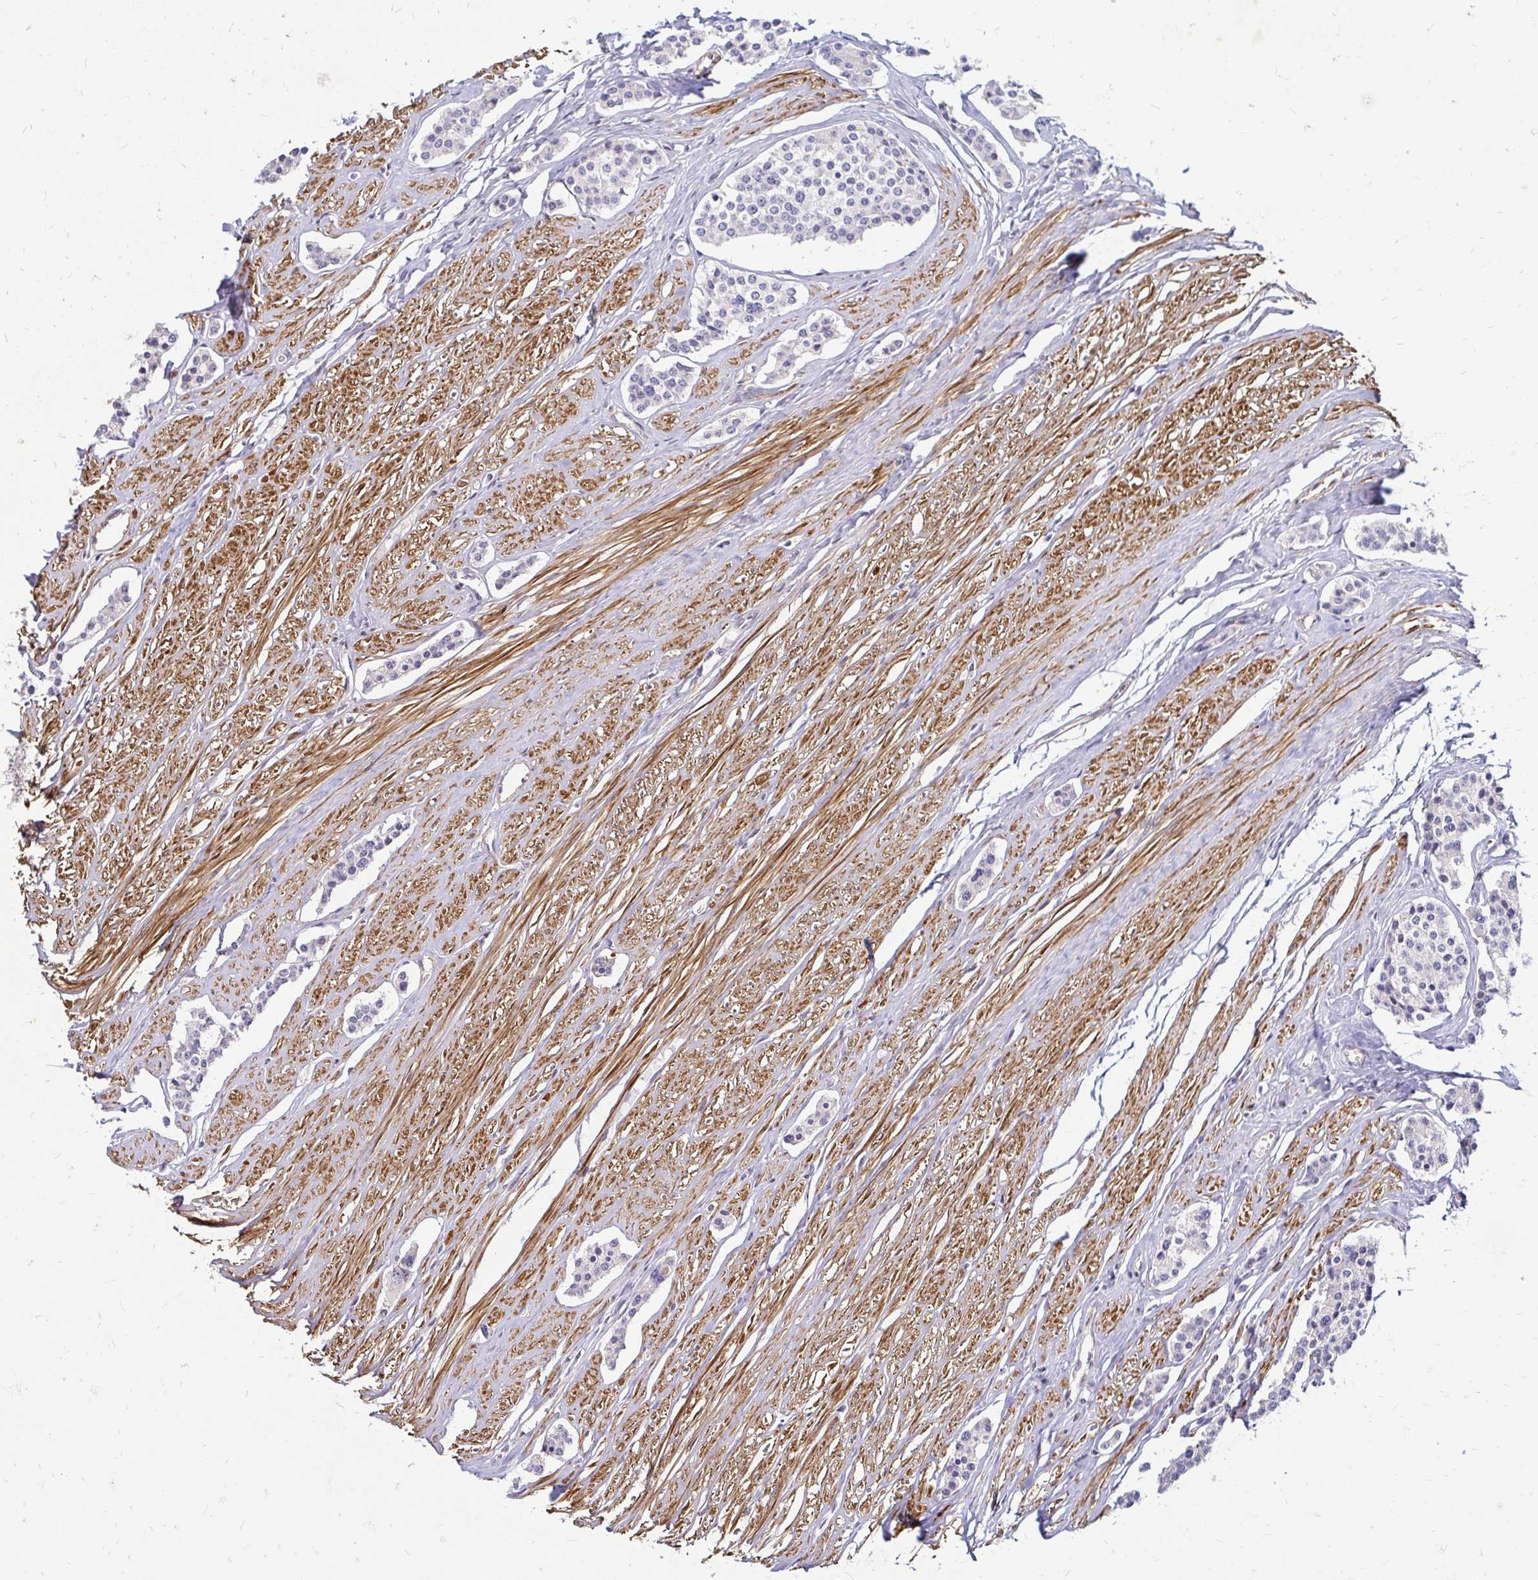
{"staining": {"intensity": "negative", "quantity": "none", "location": "none"}, "tissue": "carcinoid", "cell_type": "Tumor cells", "image_type": "cancer", "snomed": [{"axis": "morphology", "description": "Carcinoid, malignant, NOS"}, {"axis": "topography", "description": "Small intestine"}], "caption": "IHC of human carcinoid shows no expression in tumor cells.", "gene": "YAP1", "patient": {"sex": "male", "age": 60}}